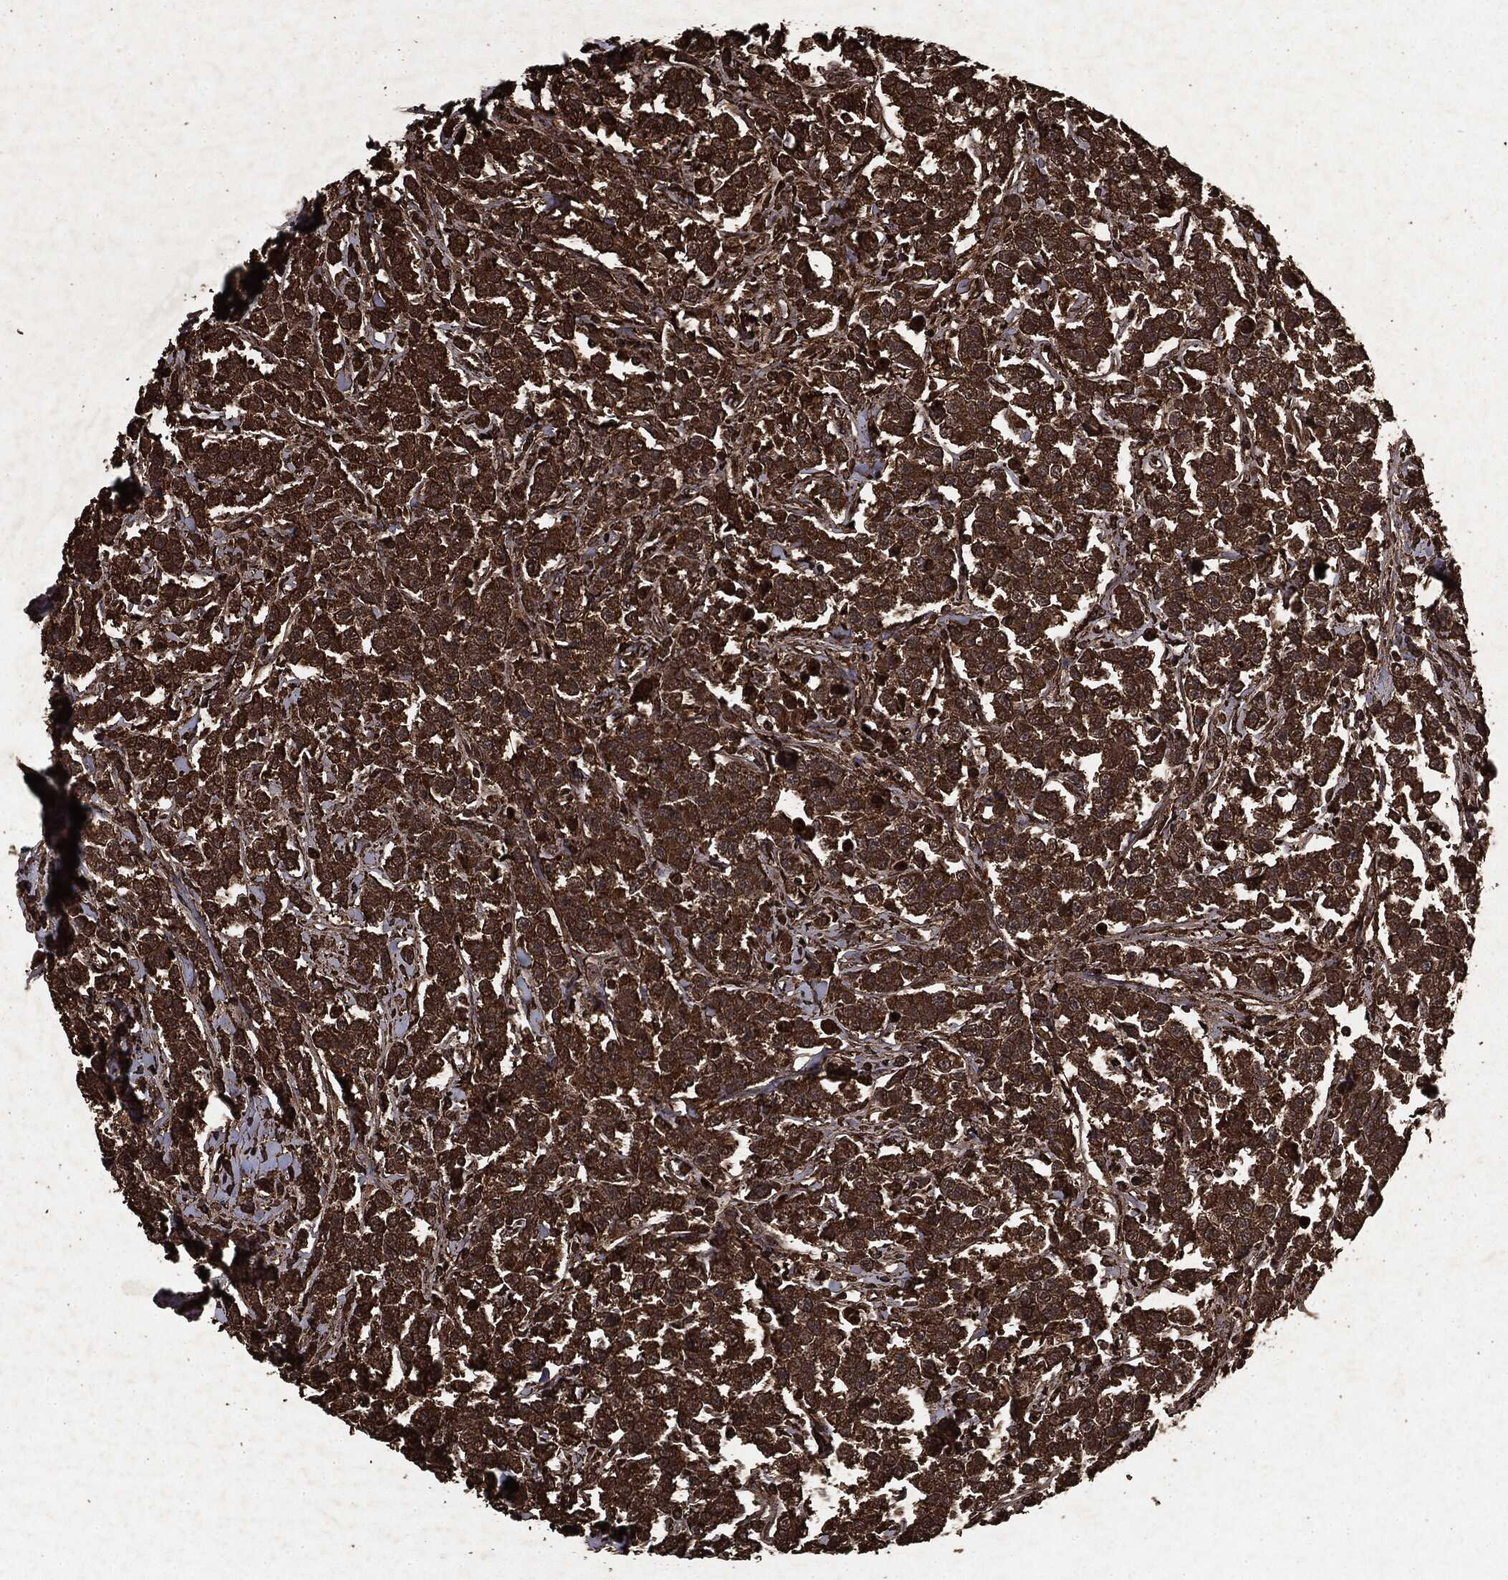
{"staining": {"intensity": "strong", "quantity": ">75%", "location": "cytoplasmic/membranous"}, "tissue": "testis cancer", "cell_type": "Tumor cells", "image_type": "cancer", "snomed": [{"axis": "morphology", "description": "Seminoma, NOS"}, {"axis": "topography", "description": "Testis"}], "caption": "Strong cytoplasmic/membranous staining is seen in approximately >75% of tumor cells in testis cancer (seminoma).", "gene": "ARAF", "patient": {"sex": "male", "age": 59}}